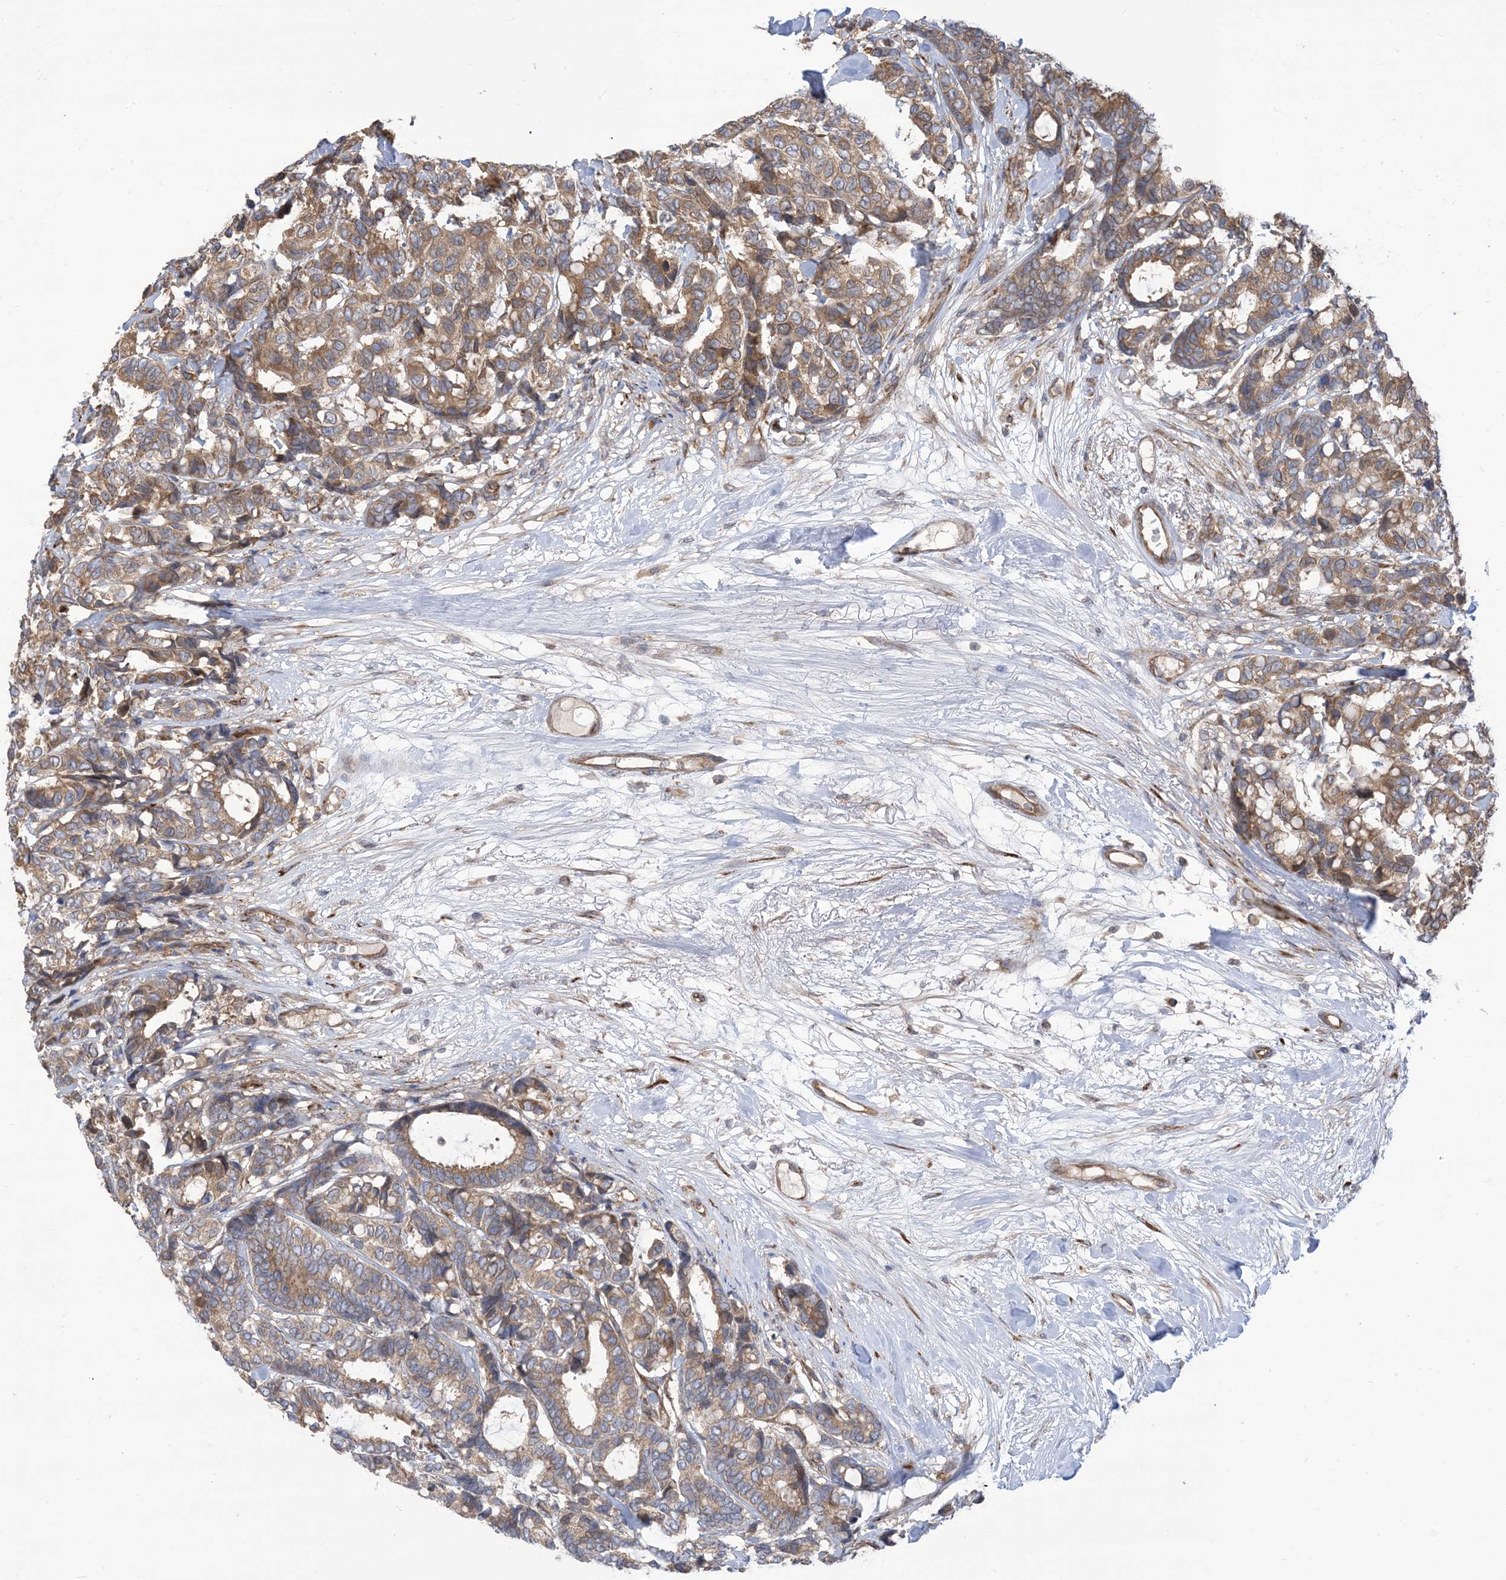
{"staining": {"intensity": "moderate", "quantity": "25%-75%", "location": "cytoplasmic/membranous"}, "tissue": "breast cancer", "cell_type": "Tumor cells", "image_type": "cancer", "snomed": [{"axis": "morphology", "description": "Duct carcinoma"}, {"axis": "topography", "description": "Breast"}], "caption": "Human breast invasive ductal carcinoma stained for a protein (brown) displays moderate cytoplasmic/membranous positive staining in approximately 25%-75% of tumor cells.", "gene": "CLEC16A", "patient": {"sex": "female", "age": 87}}